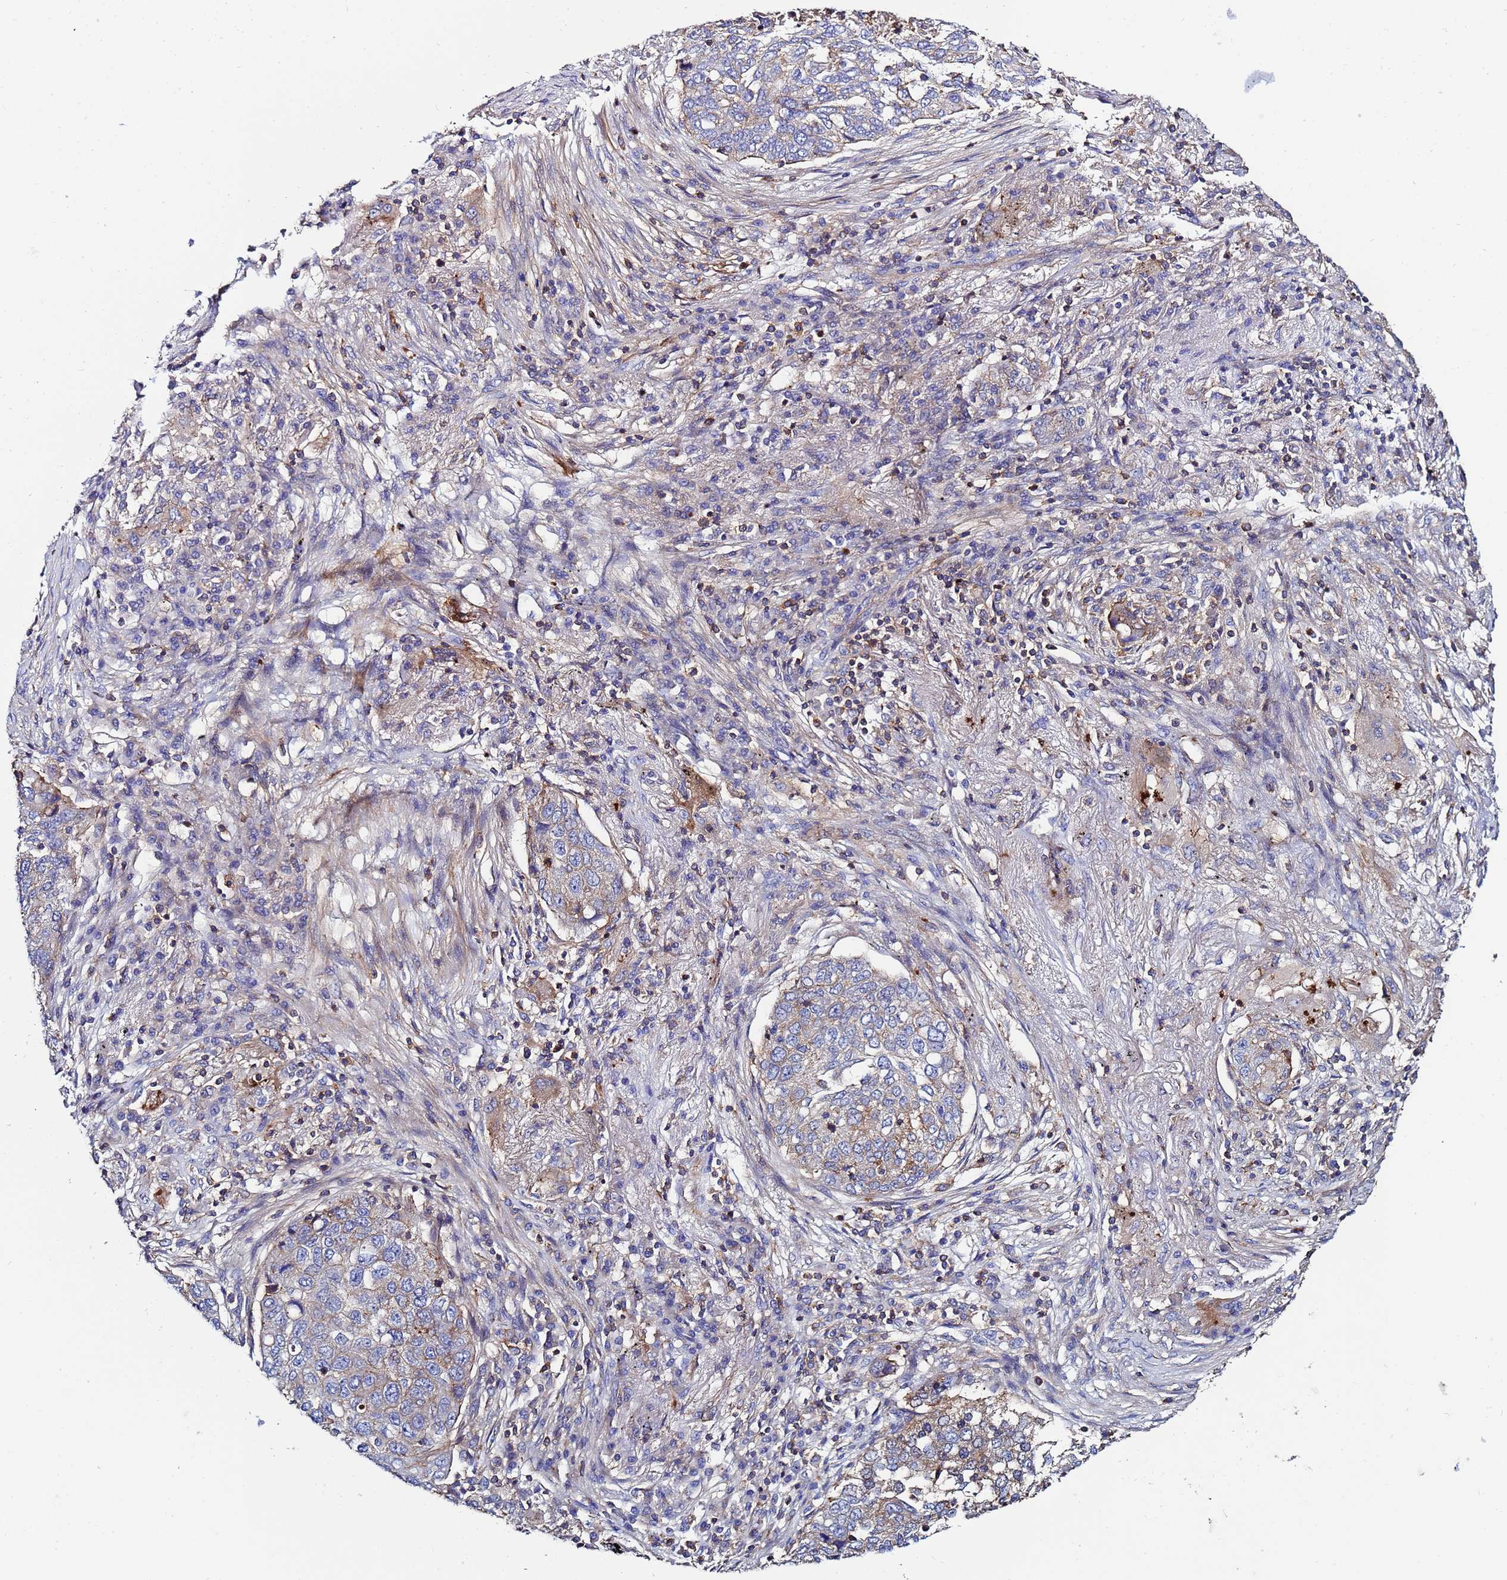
{"staining": {"intensity": "weak", "quantity": "25%-75%", "location": "cytoplasmic/membranous"}, "tissue": "lung cancer", "cell_type": "Tumor cells", "image_type": "cancer", "snomed": [{"axis": "morphology", "description": "Squamous cell carcinoma, NOS"}, {"axis": "topography", "description": "Lung"}], "caption": "Tumor cells reveal weak cytoplasmic/membranous staining in about 25%-75% of cells in lung squamous cell carcinoma.", "gene": "POTEE", "patient": {"sex": "female", "age": 63}}